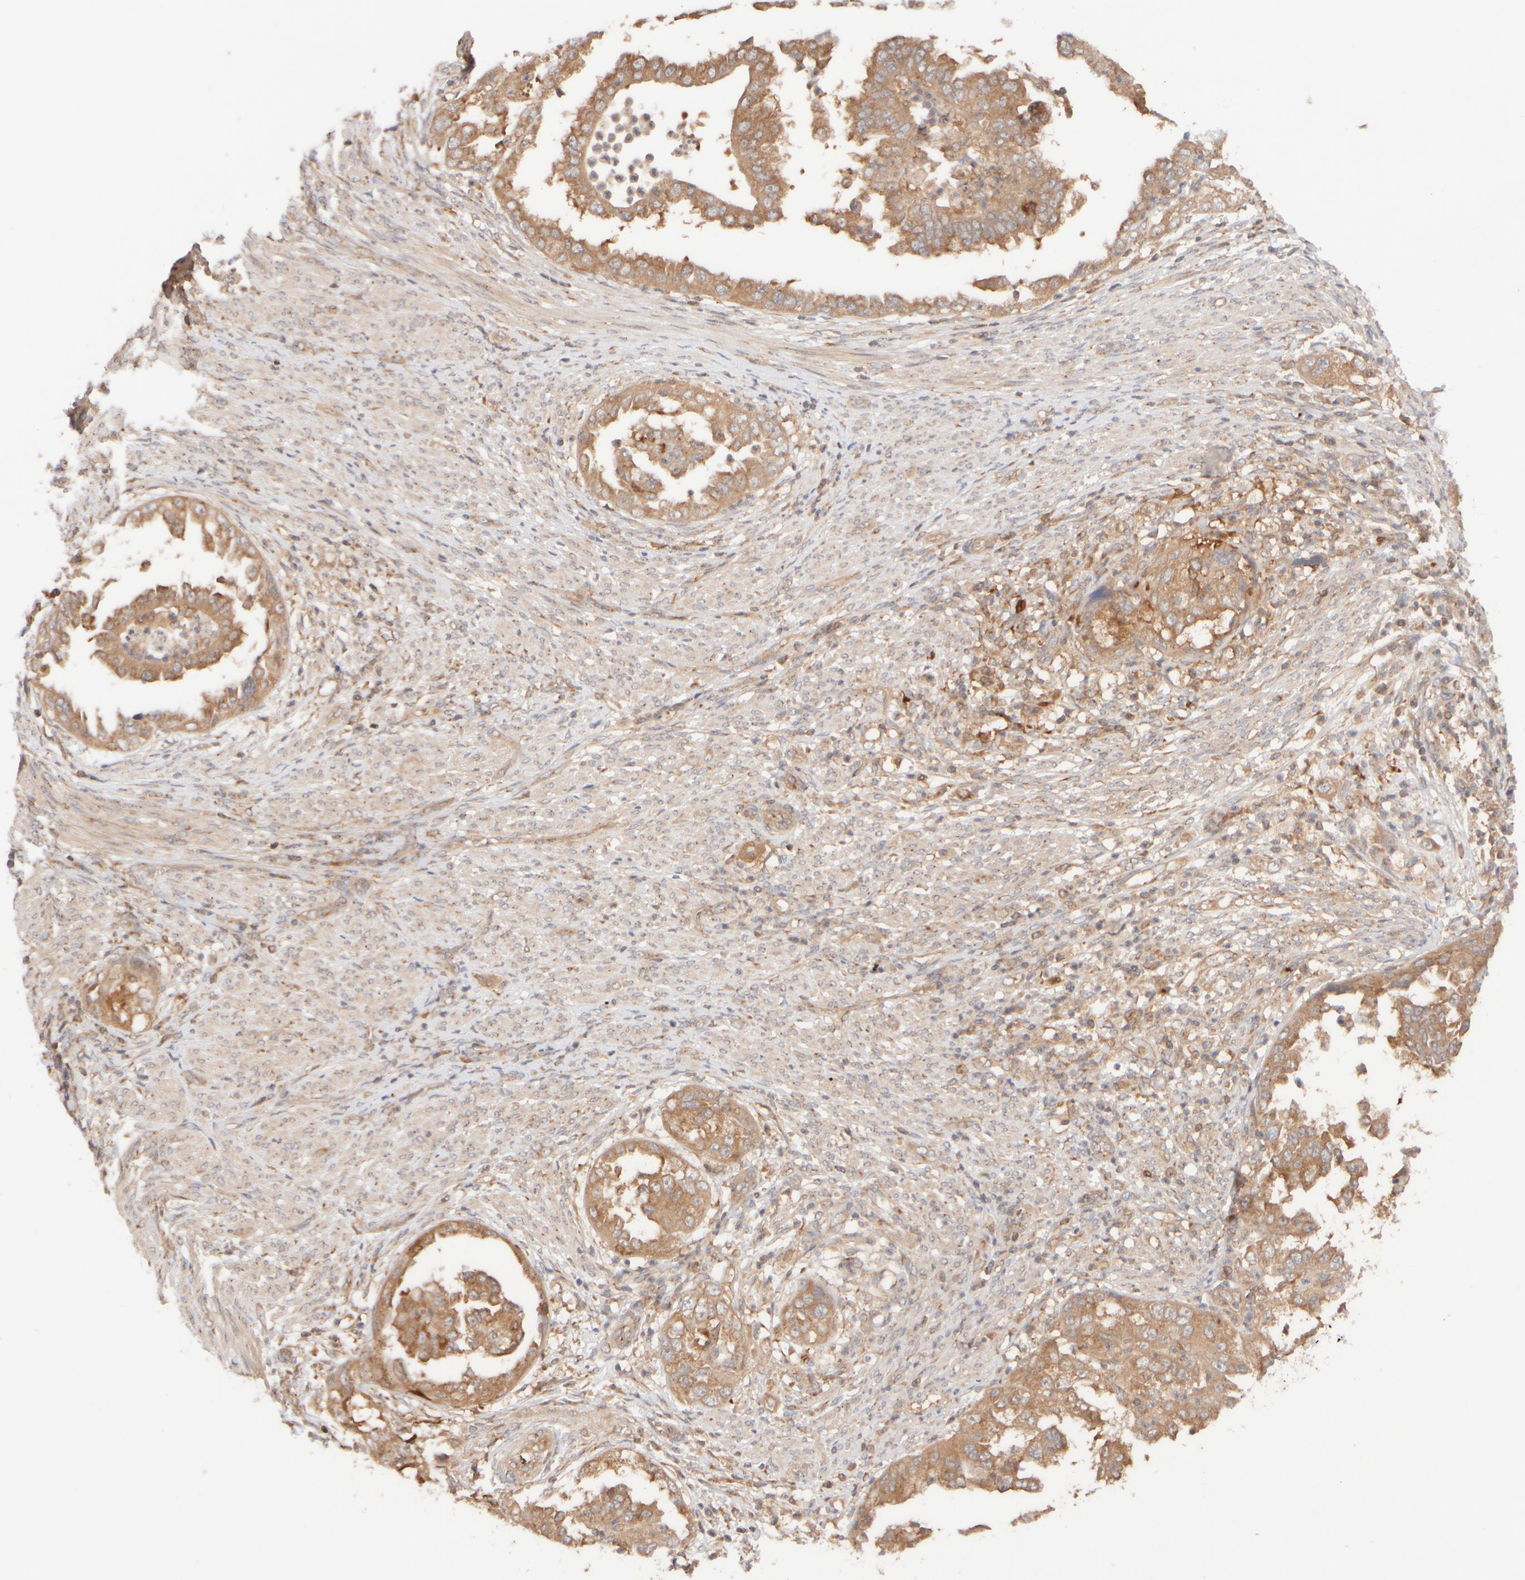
{"staining": {"intensity": "moderate", "quantity": ">75%", "location": "cytoplasmic/membranous"}, "tissue": "endometrial cancer", "cell_type": "Tumor cells", "image_type": "cancer", "snomed": [{"axis": "morphology", "description": "Adenocarcinoma, NOS"}, {"axis": "topography", "description": "Endometrium"}], "caption": "Immunohistochemical staining of endometrial adenocarcinoma demonstrates medium levels of moderate cytoplasmic/membranous positivity in about >75% of tumor cells.", "gene": "RABEP1", "patient": {"sex": "female", "age": 85}}